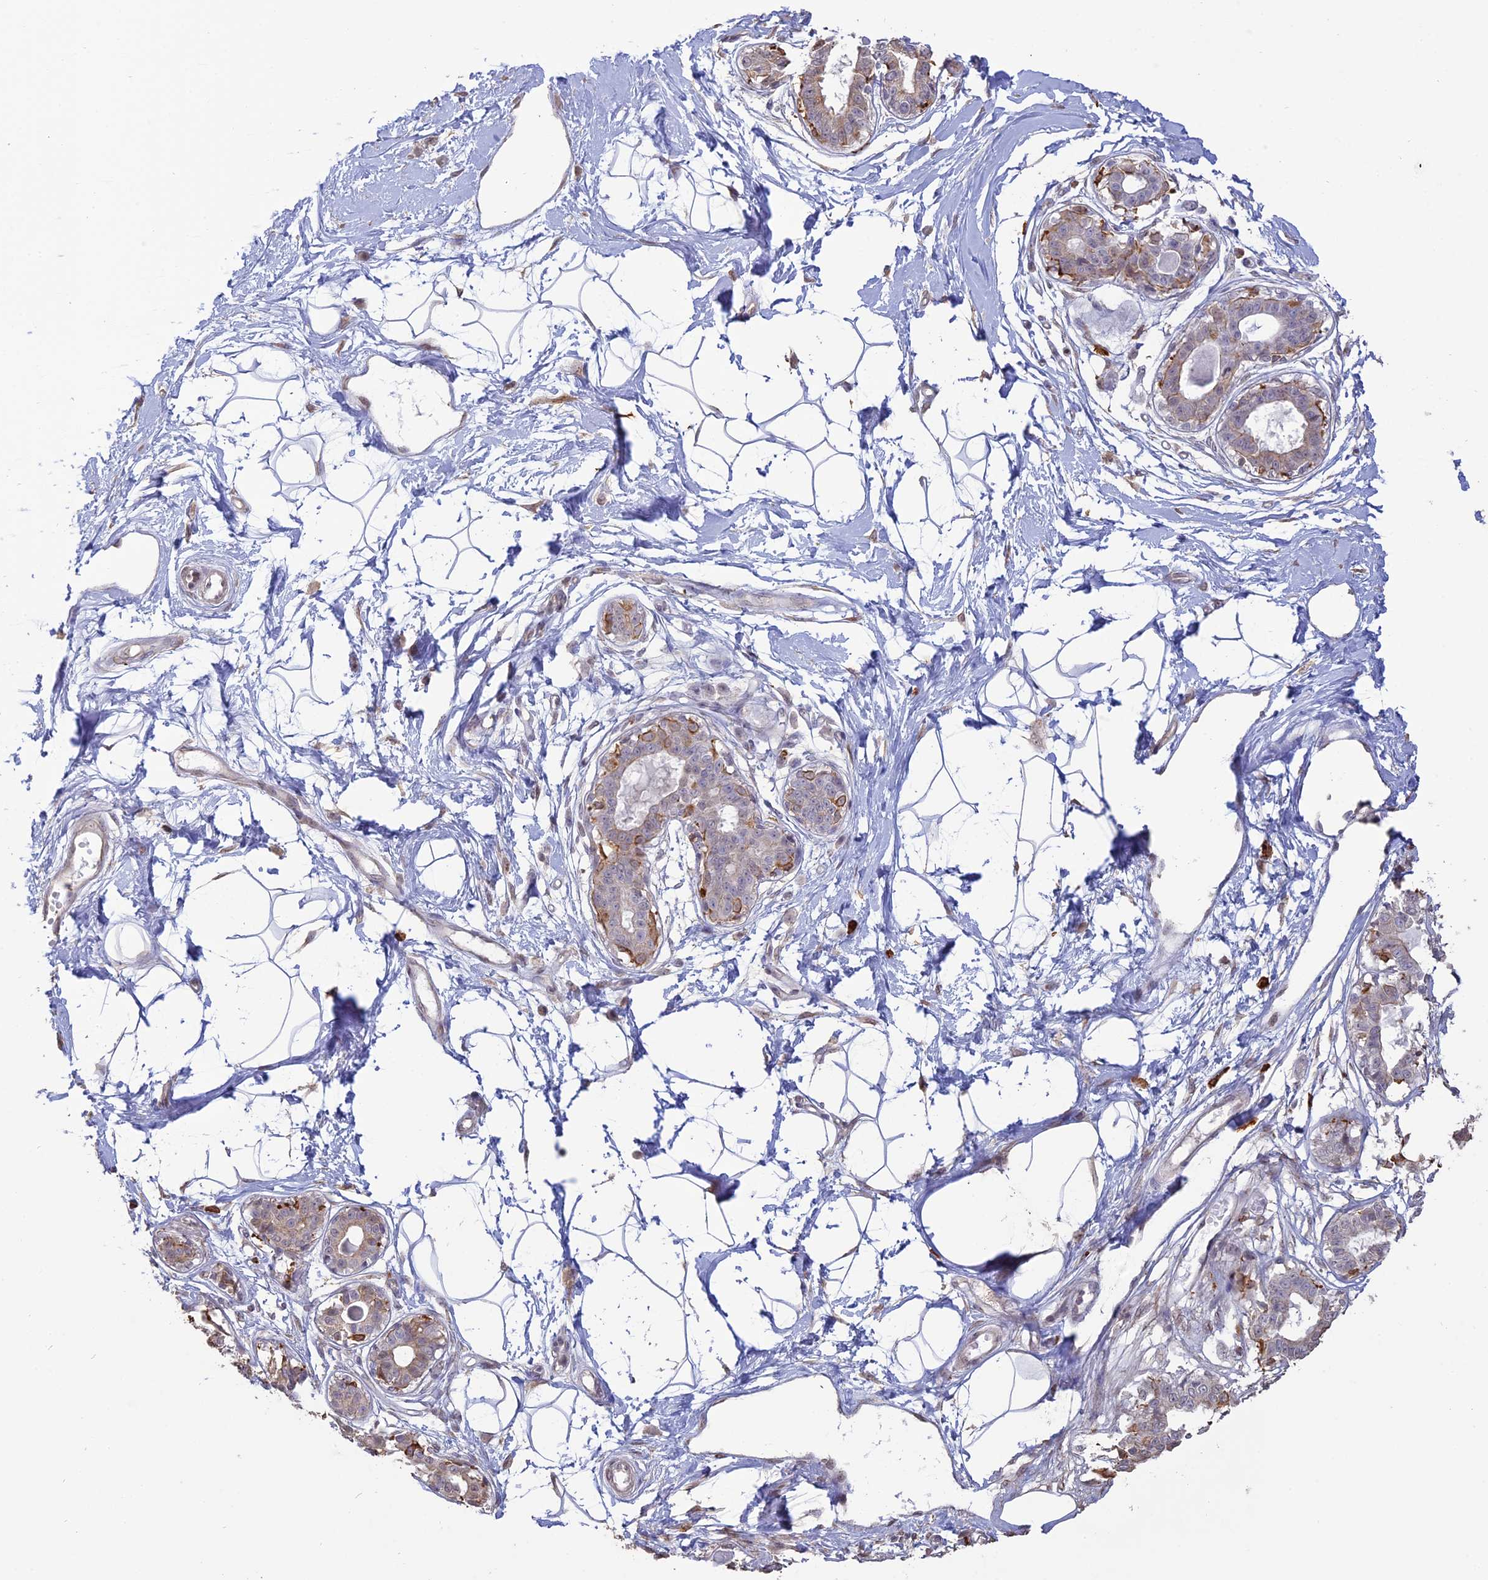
{"staining": {"intensity": "negative", "quantity": "none", "location": "none"}, "tissue": "breast", "cell_type": "Adipocytes", "image_type": "normal", "snomed": [{"axis": "morphology", "description": "Normal tissue, NOS"}, {"axis": "topography", "description": "Breast"}], "caption": "An image of breast stained for a protein shows no brown staining in adipocytes. (Immunohistochemistry (ihc), brightfield microscopy, high magnification).", "gene": "APOBR", "patient": {"sex": "female", "age": 45}}